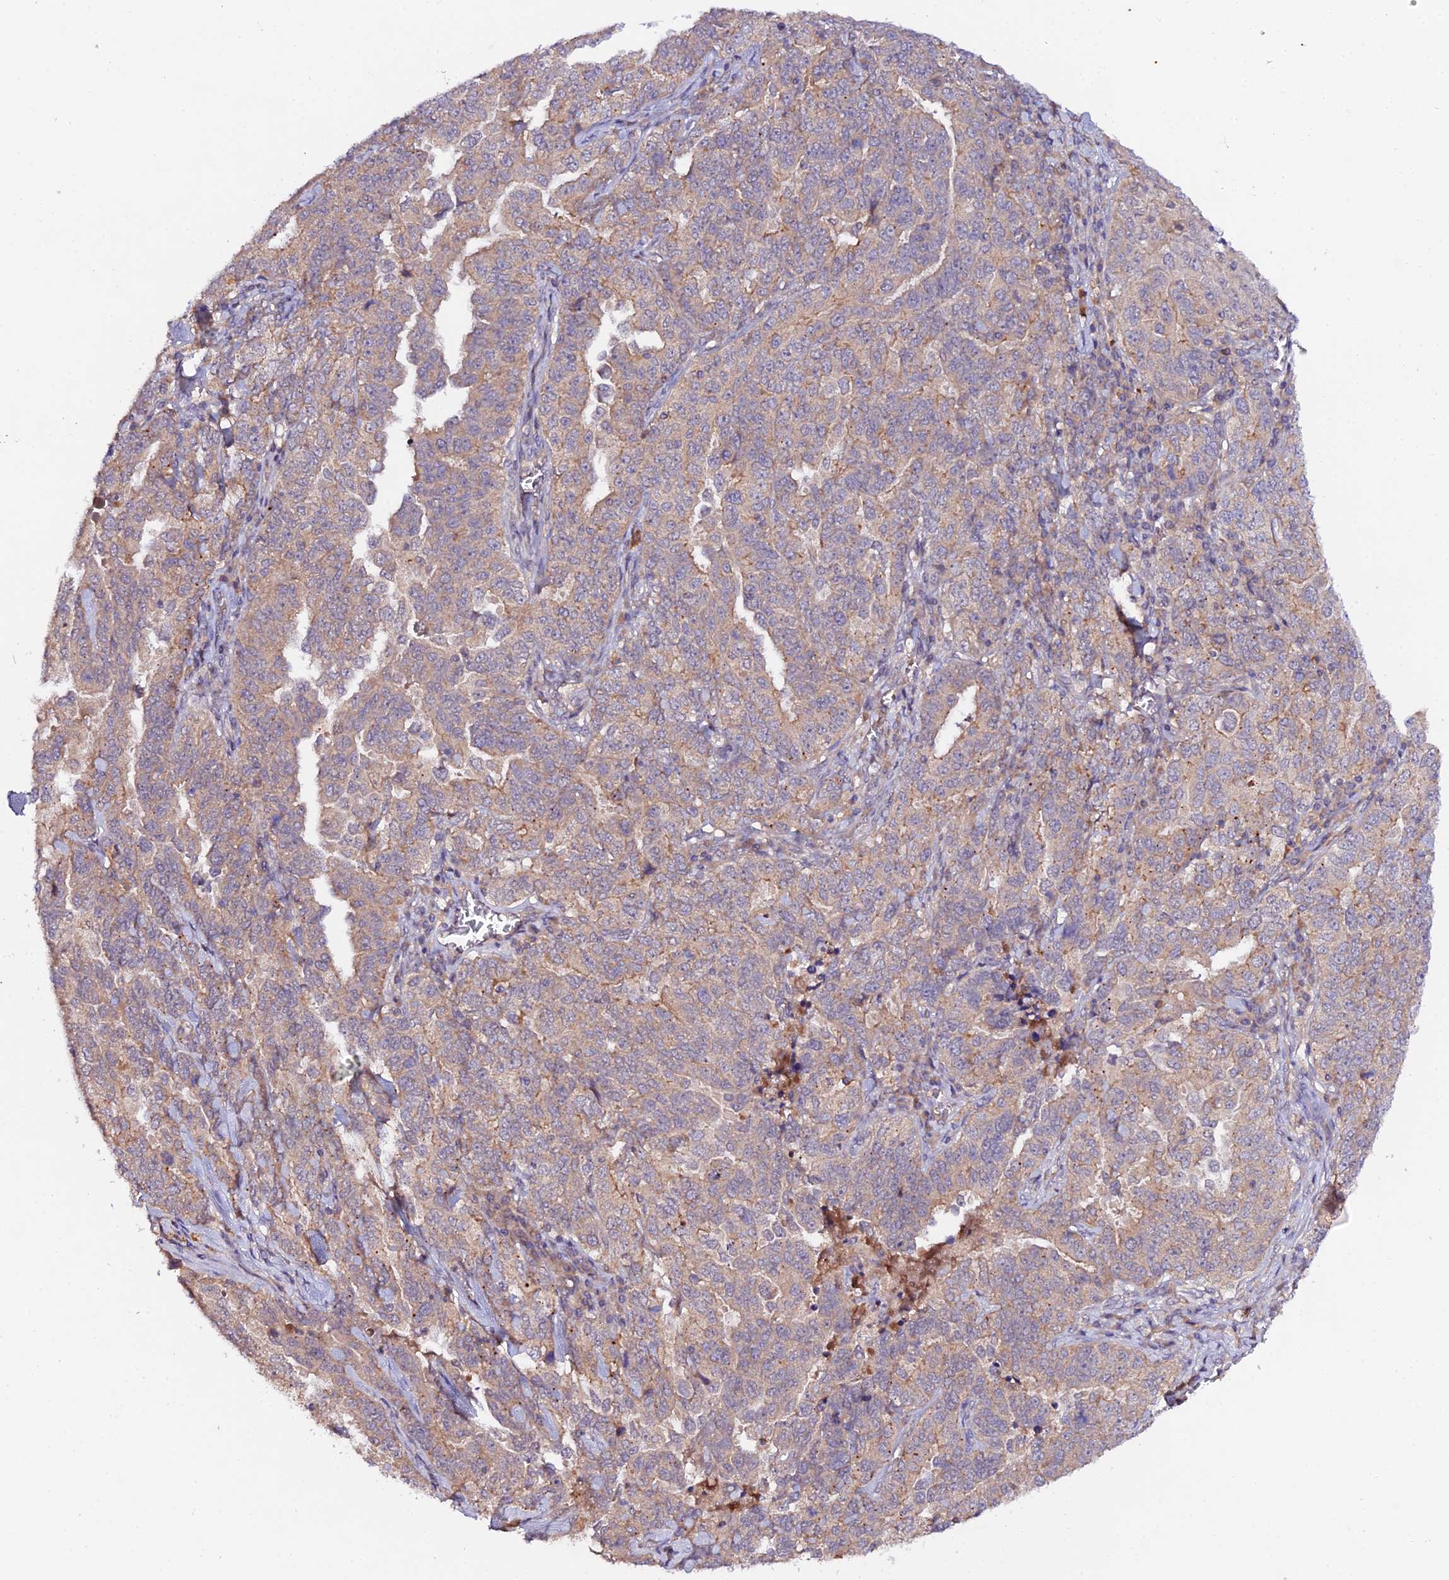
{"staining": {"intensity": "weak", "quantity": ">75%", "location": "cytoplasmic/membranous"}, "tissue": "ovarian cancer", "cell_type": "Tumor cells", "image_type": "cancer", "snomed": [{"axis": "morphology", "description": "Carcinoma, endometroid"}, {"axis": "topography", "description": "Ovary"}], "caption": "DAB immunohistochemical staining of human ovarian cancer (endometroid carcinoma) exhibits weak cytoplasmic/membranous protein expression in approximately >75% of tumor cells.", "gene": "TRIM26", "patient": {"sex": "female", "age": 62}}